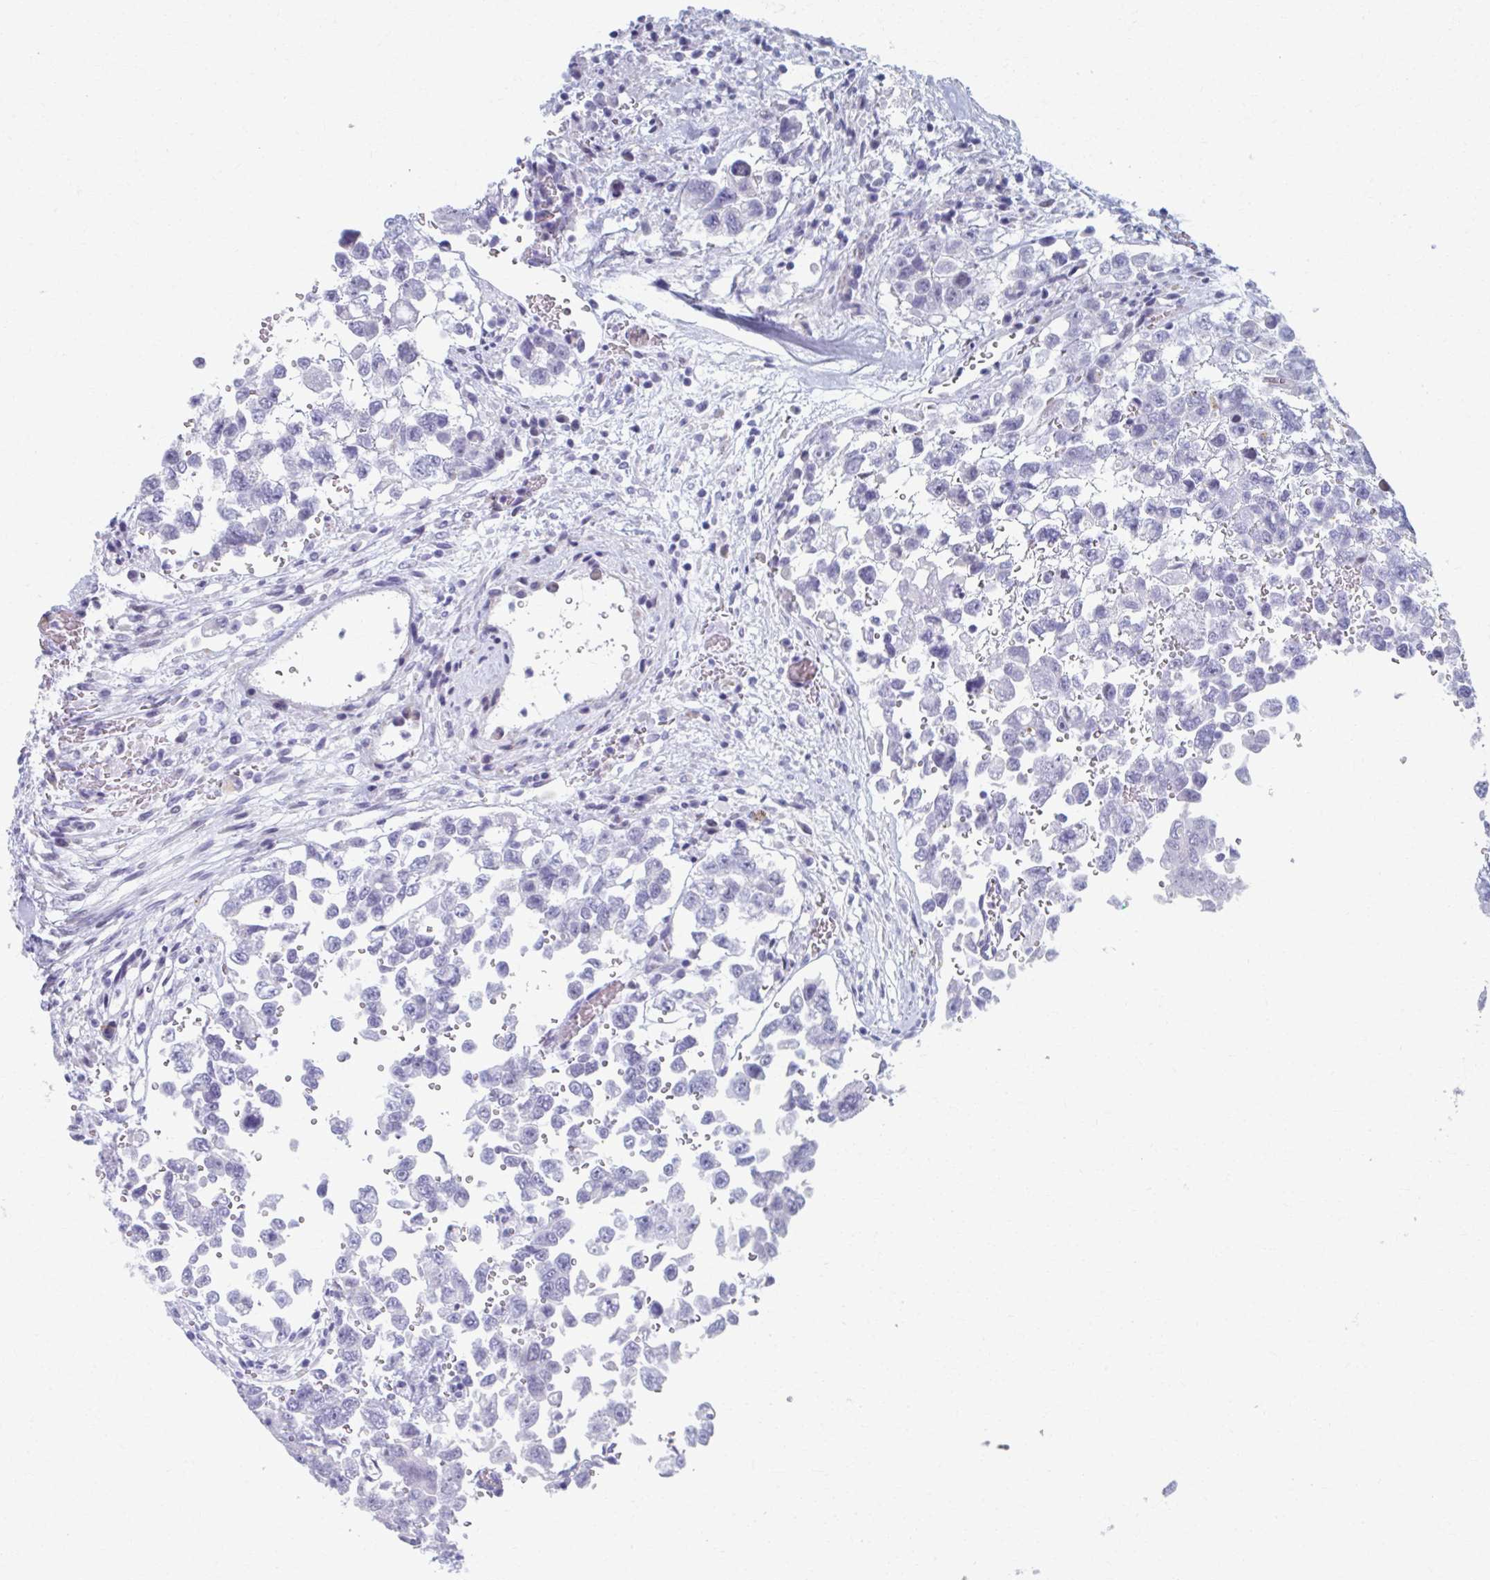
{"staining": {"intensity": "negative", "quantity": "none", "location": "none"}, "tissue": "testis cancer", "cell_type": "Tumor cells", "image_type": "cancer", "snomed": [{"axis": "morphology", "description": "Carcinoma, Embryonal, NOS"}, {"axis": "topography", "description": "Testis"}], "caption": "Protein analysis of testis cancer shows no significant positivity in tumor cells.", "gene": "ABHD16B", "patient": {"sex": "male", "age": 18}}